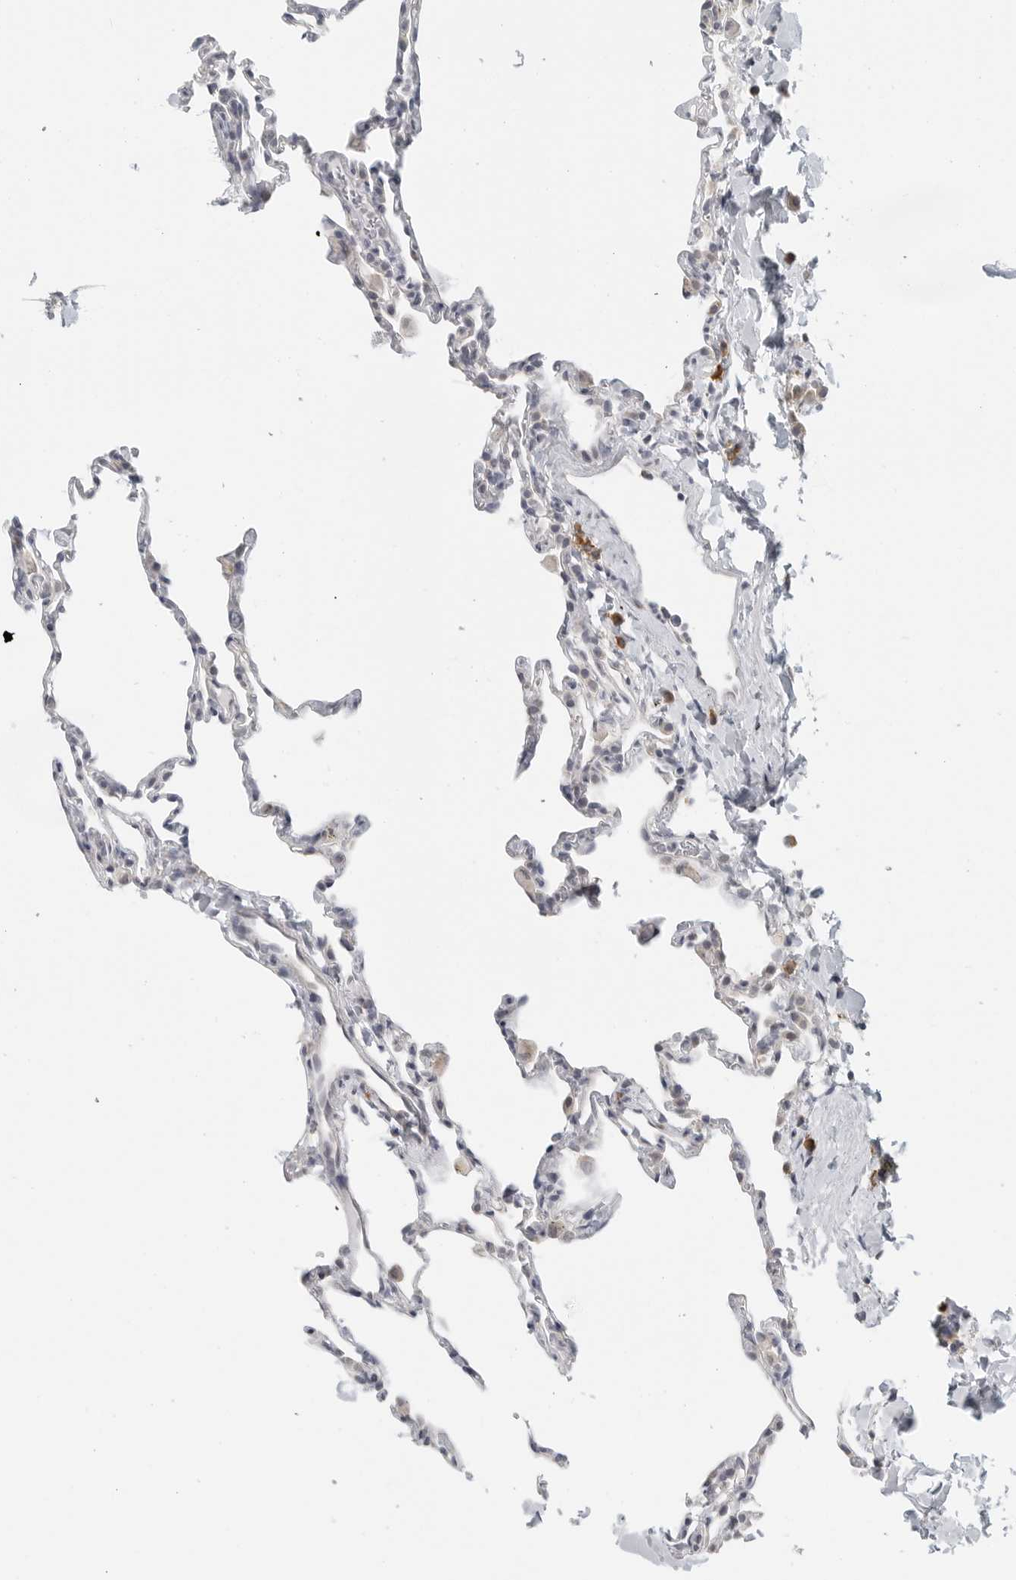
{"staining": {"intensity": "negative", "quantity": "none", "location": "none"}, "tissue": "lung", "cell_type": "Alveolar cells", "image_type": "normal", "snomed": [{"axis": "morphology", "description": "Normal tissue, NOS"}, {"axis": "topography", "description": "Lung"}], "caption": "Immunohistochemistry (IHC) histopathology image of unremarkable lung stained for a protein (brown), which demonstrates no positivity in alveolar cells.", "gene": "IL12RB2", "patient": {"sex": "male", "age": 20}}